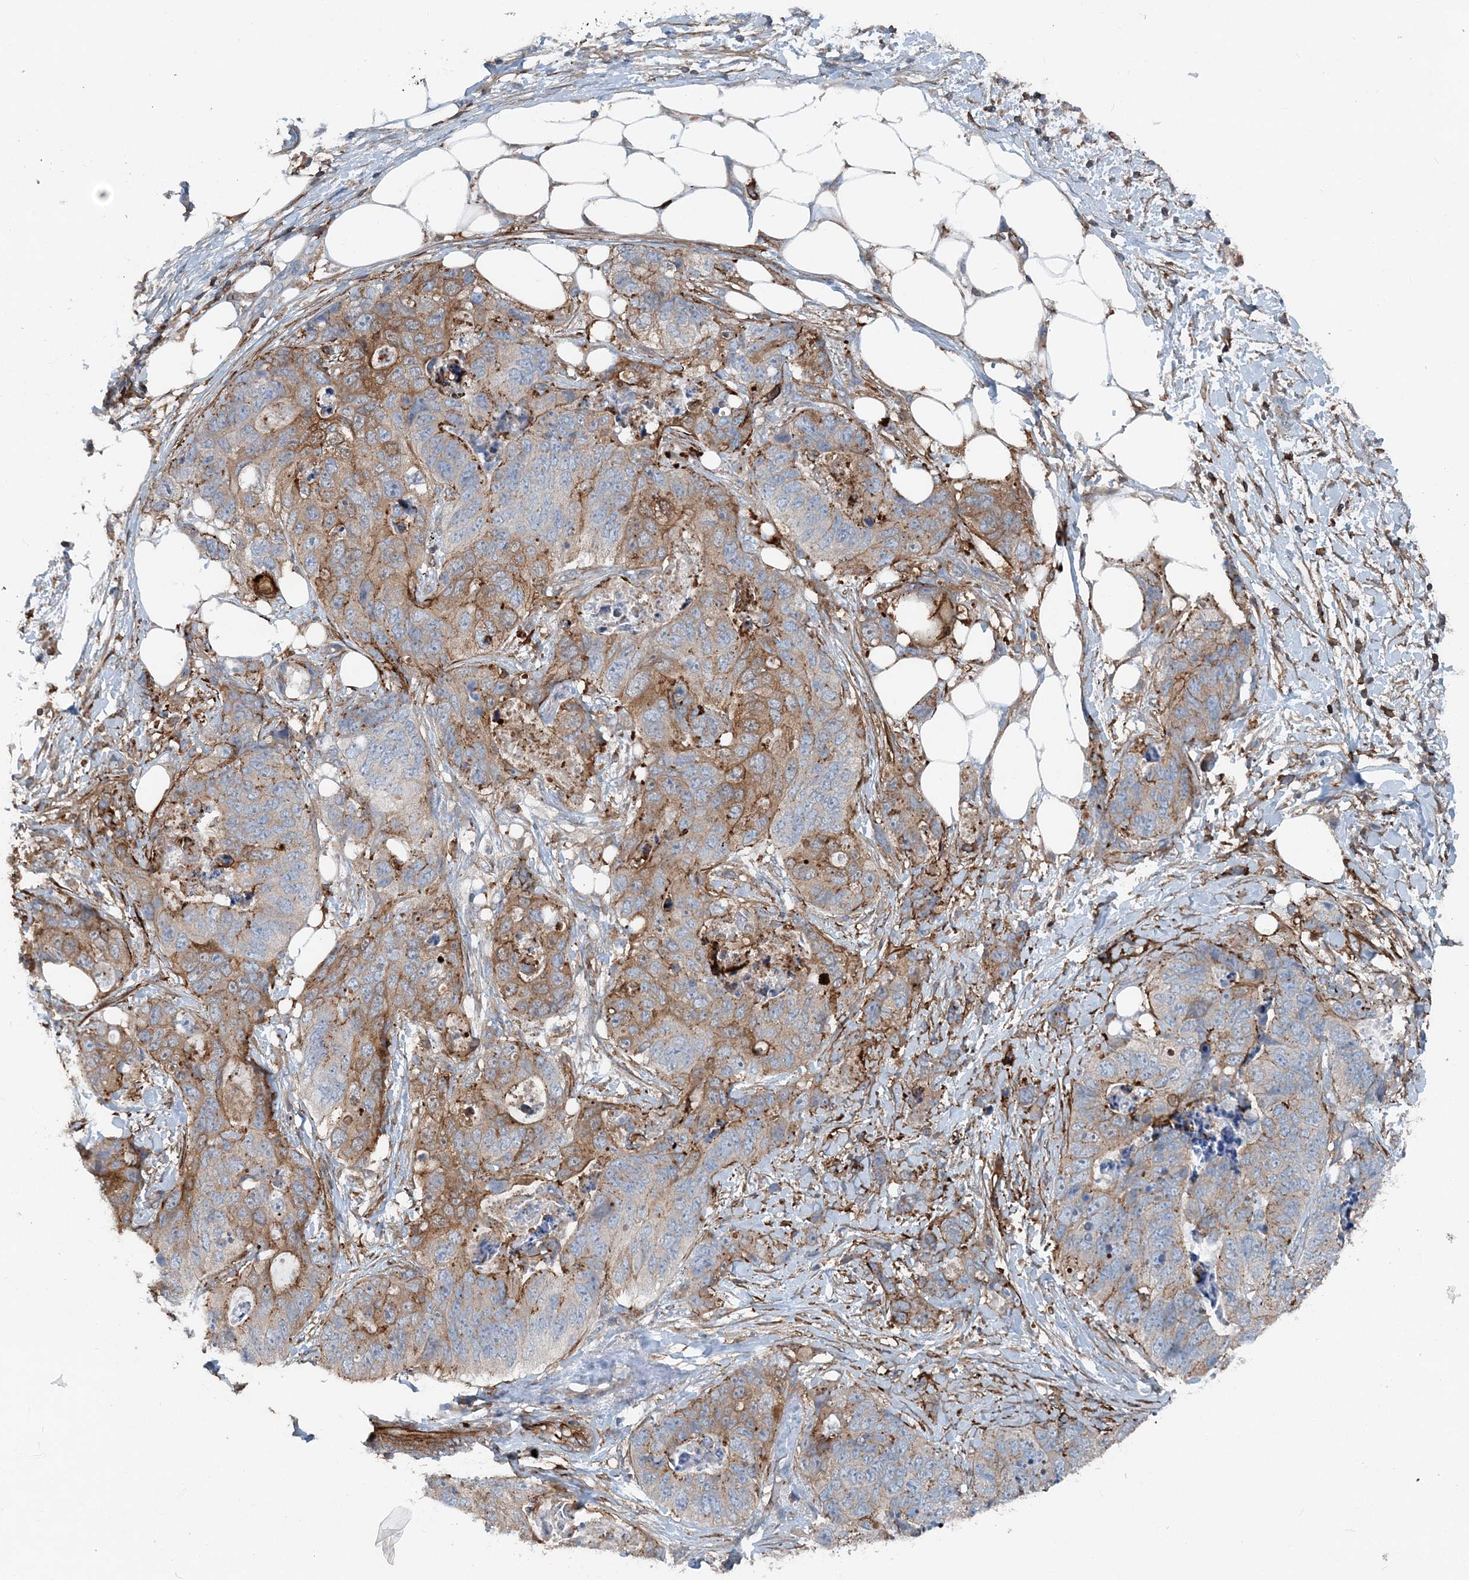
{"staining": {"intensity": "moderate", "quantity": "25%-75%", "location": "cytoplasmic/membranous"}, "tissue": "stomach cancer", "cell_type": "Tumor cells", "image_type": "cancer", "snomed": [{"axis": "morphology", "description": "Adenocarcinoma, NOS"}, {"axis": "topography", "description": "Stomach"}], "caption": "There is medium levels of moderate cytoplasmic/membranous staining in tumor cells of stomach cancer (adenocarcinoma), as demonstrated by immunohistochemical staining (brown color).", "gene": "DGUOK", "patient": {"sex": "female", "age": 89}}